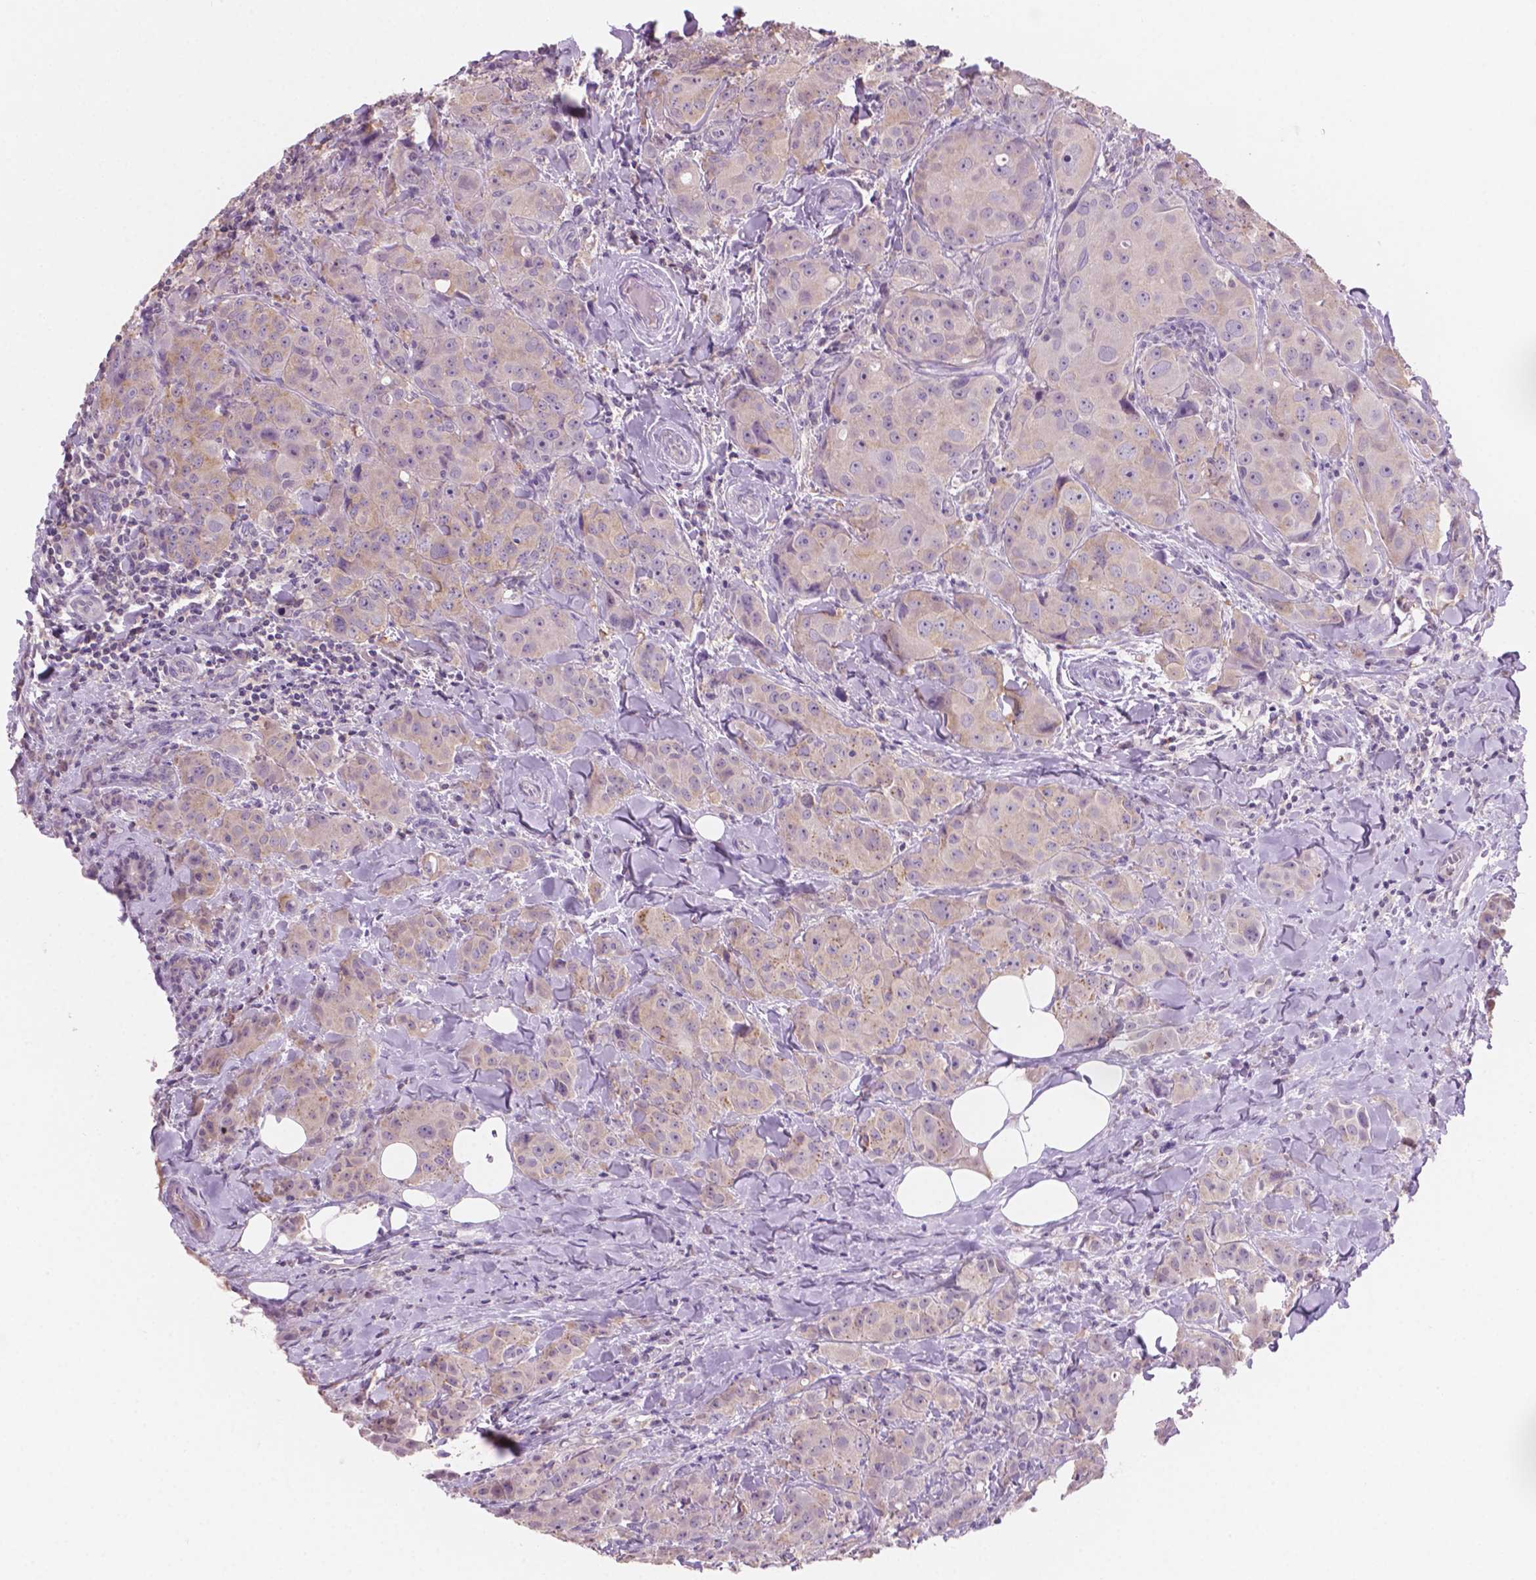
{"staining": {"intensity": "weak", "quantity": "<25%", "location": "cytoplasmic/membranous"}, "tissue": "breast cancer", "cell_type": "Tumor cells", "image_type": "cancer", "snomed": [{"axis": "morphology", "description": "Duct carcinoma"}, {"axis": "topography", "description": "Breast"}], "caption": "This histopathology image is of breast intraductal carcinoma stained with immunohistochemistry to label a protein in brown with the nuclei are counter-stained blue. There is no expression in tumor cells.", "gene": "SBSN", "patient": {"sex": "female", "age": 43}}